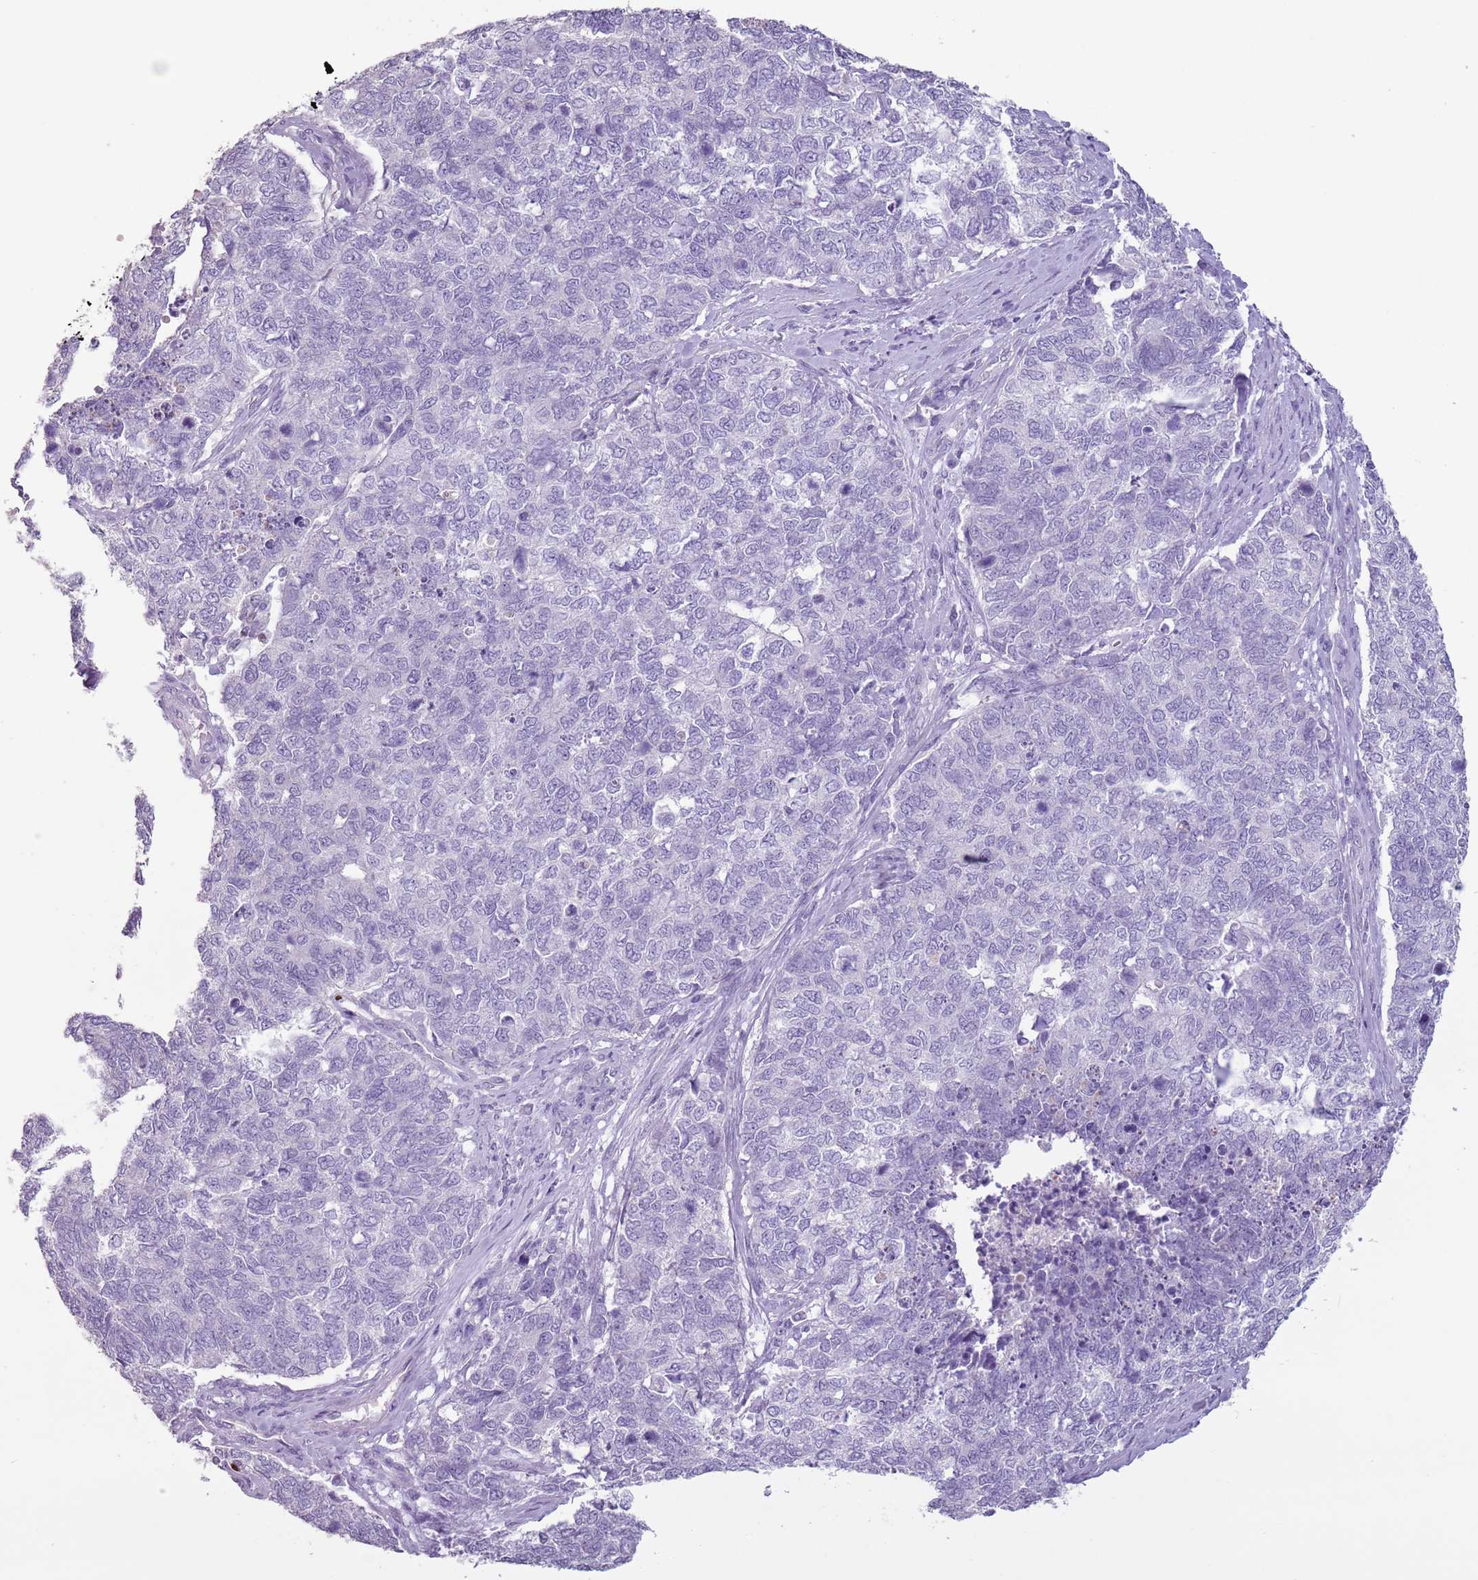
{"staining": {"intensity": "negative", "quantity": "none", "location": "none"}, "tissue": "cervical cancer", "cell_type": "Tumor cells", "image_type": "cancer", "snomed": [{"axis": "morphology", "description": "Squamous cell carcinoma, NOS"}, {"axis": "topography", "description": "Cervix"}], "caption": "IHC image of human squamous cell carcinoma (cervical) stained for a protein (brown), which reveals no positivity in tumor cells.", "gene": "CELF6", "patient": {"sex": "female", "age": 63}}